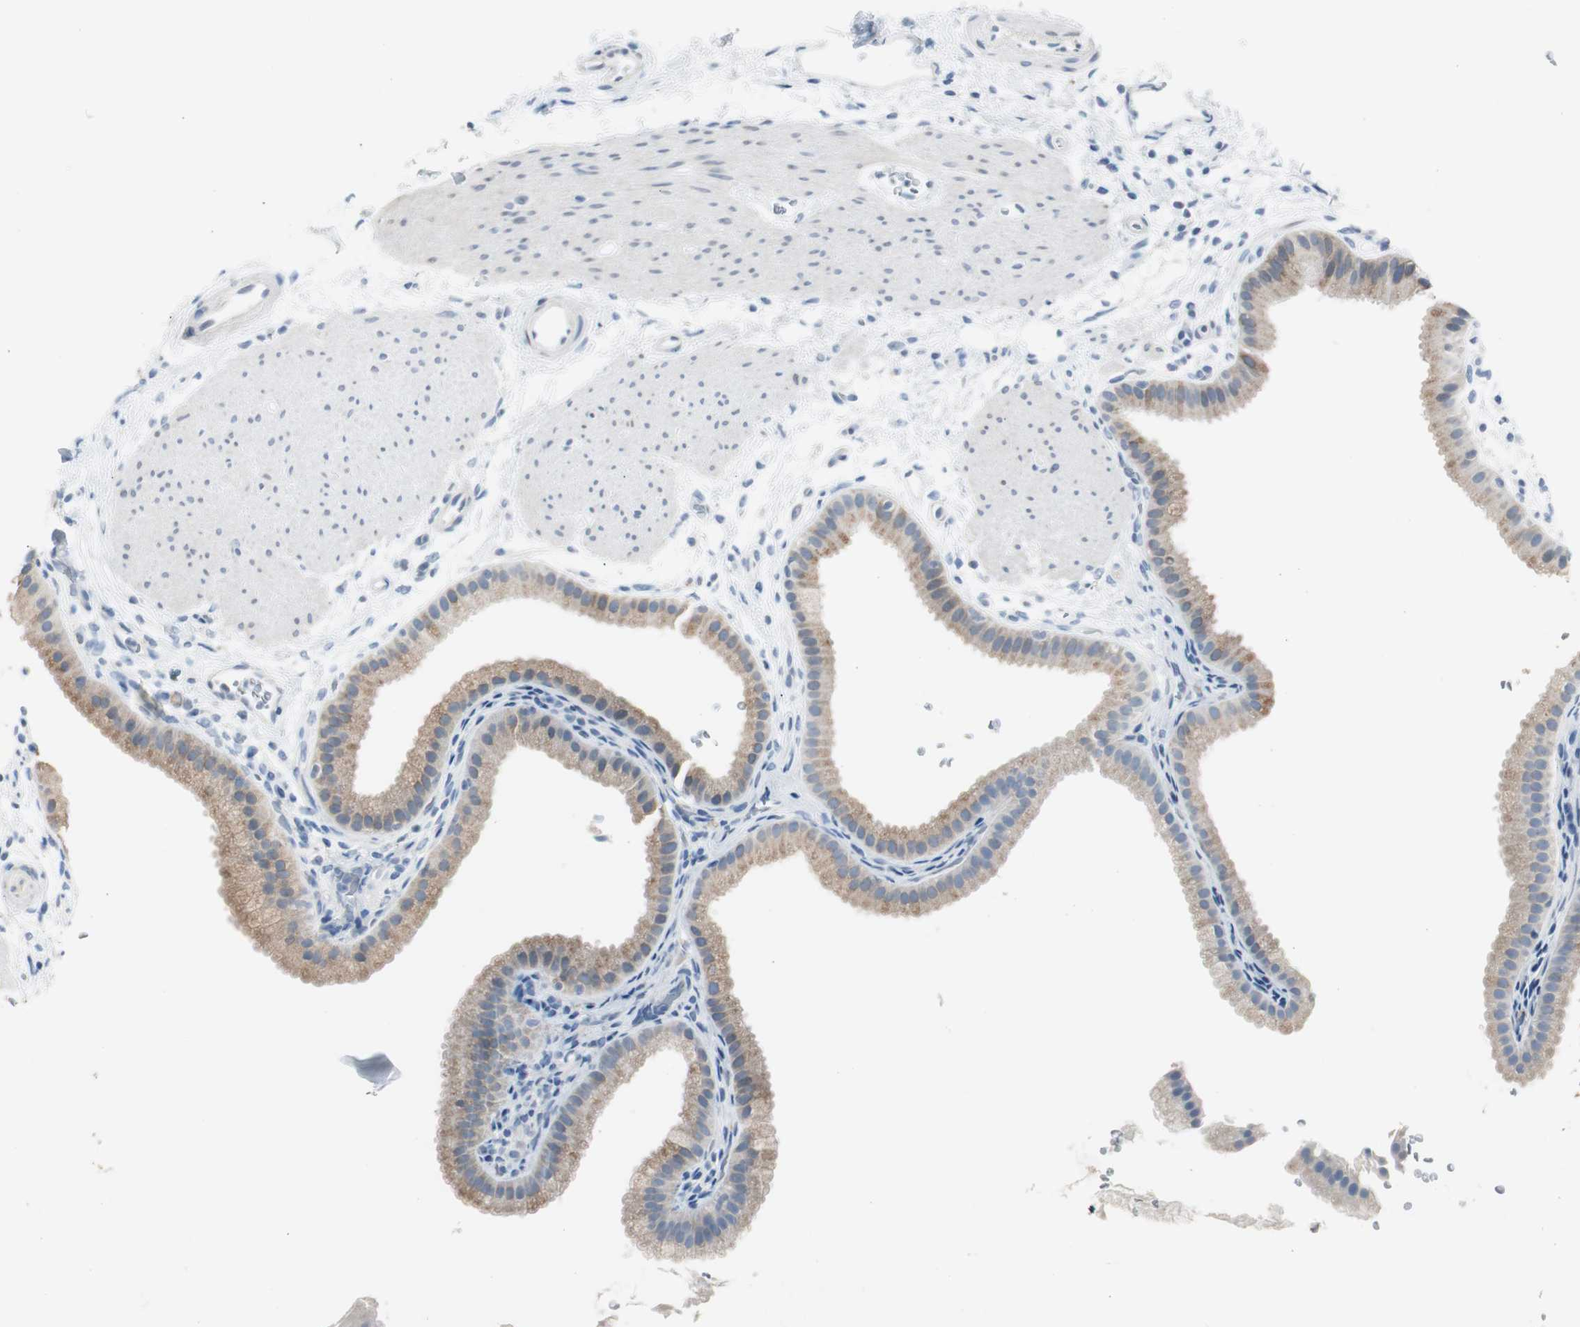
{"staining": {"intensity": "weak", "quantity": ">75%", "location": "cytoplasmic/membranous"}, "tissue": "gallbladder", "cell_type": "Glandular cells", "image_type": "normal", "snomed": [{"axis": "morphology", "description": "Normal tissue, NOS"}, {"axis": "topography", "description": "Gallbladder"}], "caption": "A brown stain labels weak cytoplasmic/membranous positivity of a protein in glandular cells of unremarkable human gallbladder.", "gene": "S100A7A", "patient": {"sex": "female", "age": 64}}